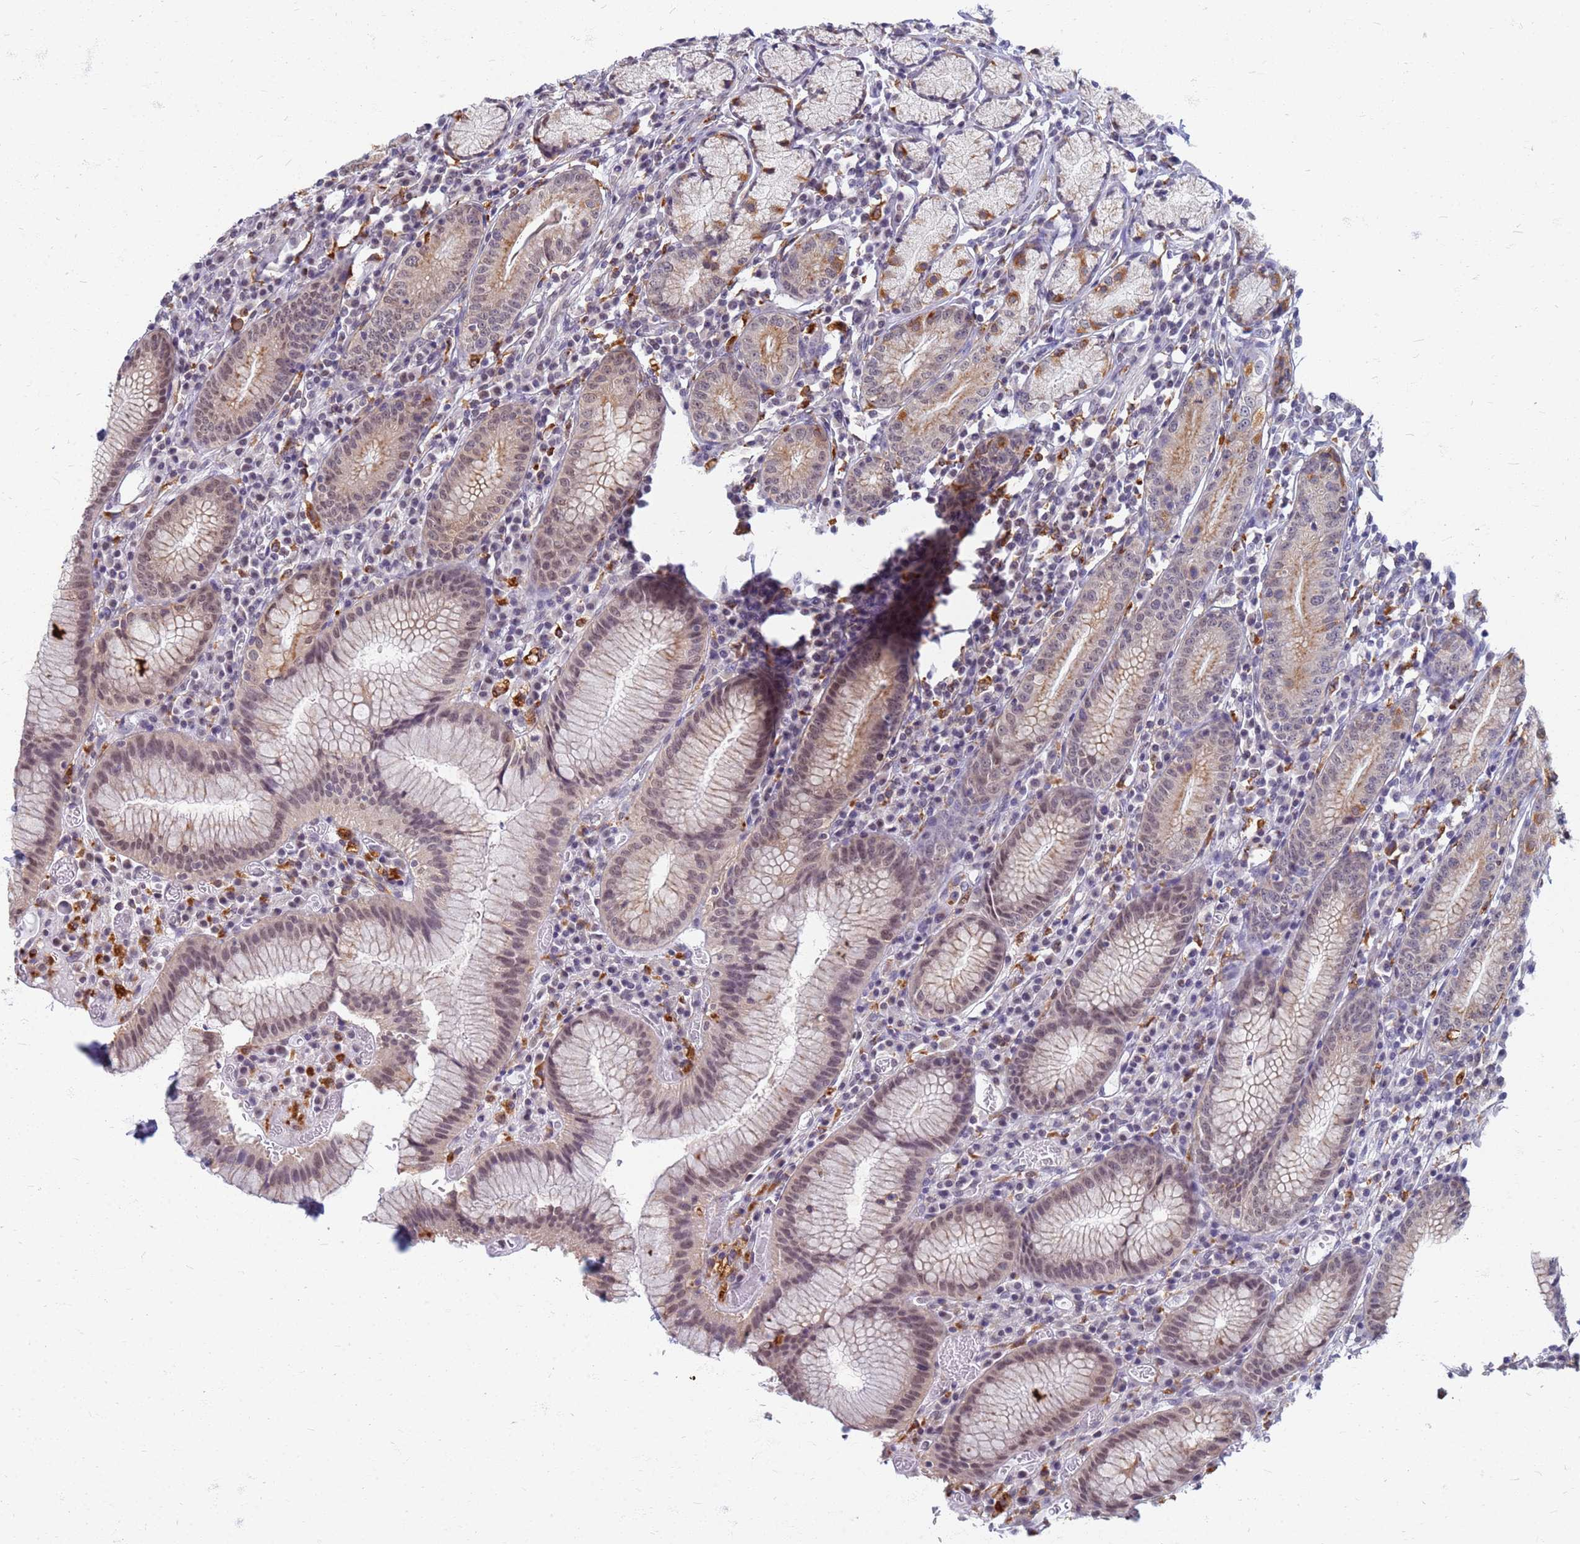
{"staining": {"intensity": "moderate", "quantity": "25%-75%", "location": "cytoplasmic/membranous,nuclear"}, "tissue": "stomach", "cell_type": "Glandular cells", "image_type": "normal", "snomed": [{"axis": "morphology", "description": "Normal tissue, NOS"}, {"axis": "topography", "description": "Stomach"}], "caption": "Moderate cytoplasmic/membranous,nuclear staining is appreciated in approximately 25%-75% of glandular cells in normal stomach.", "gene": "ATP6V1E1", "patient": {"sex": "male", "age": 55}}